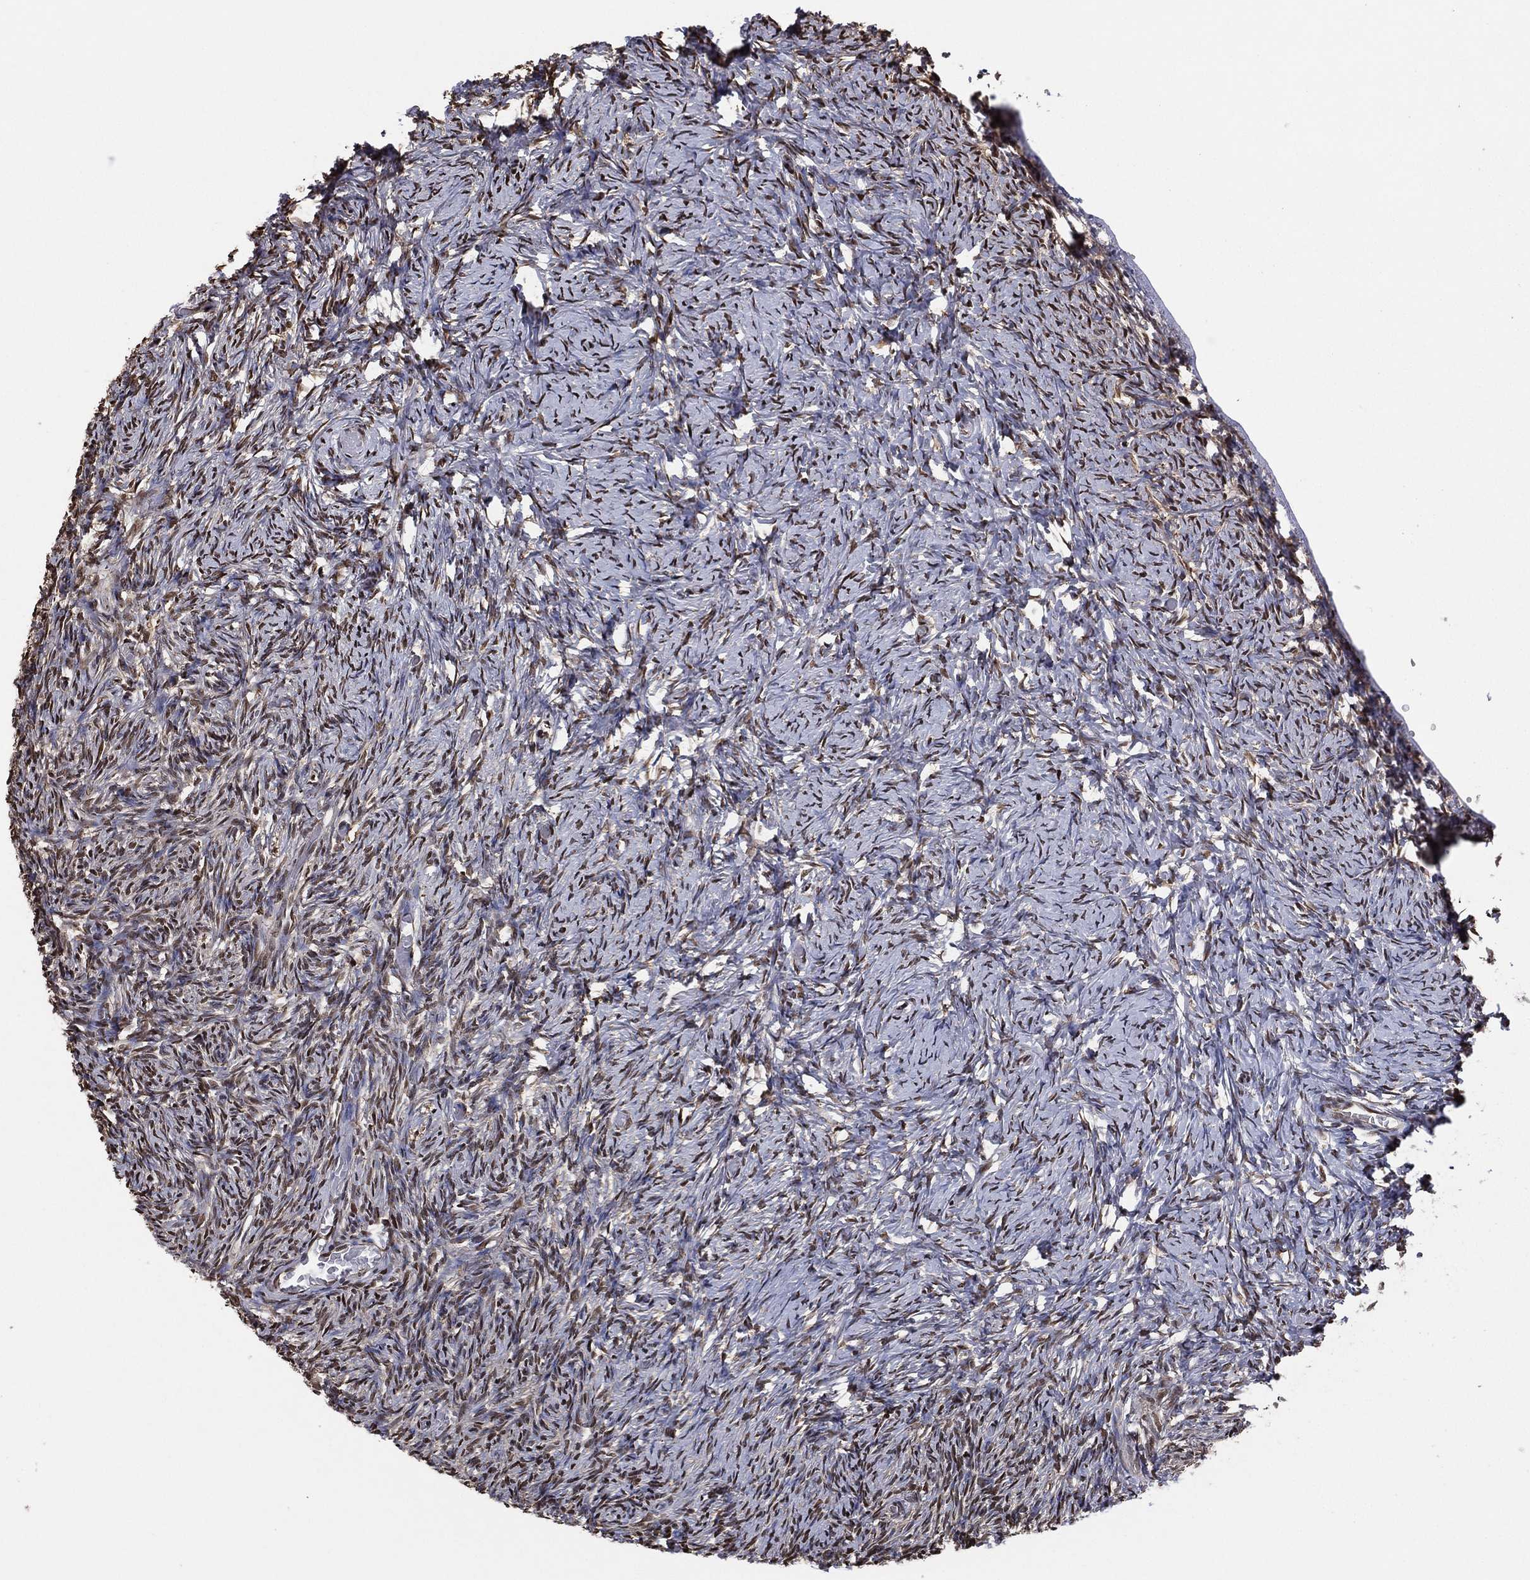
{"staining": {"intensity": "moderate", "quantity": "25%-75%", "location": "nuclear"}, "tissue": "ovary", "cell_type": "Follicle cells", "image_type": "normal", "snomed": [{"axis": "morphology", "description": "Normal tissue, NOS"}, {"axis": "topography", "description": "Ovary"}], "caption": "Protein expression analysis of benign ovary displays moderate nuclear staining in approximately 25%-75% of follicle cells.", "gene": "GAPDH", "patient": {"sex": "female", "age": 39}}